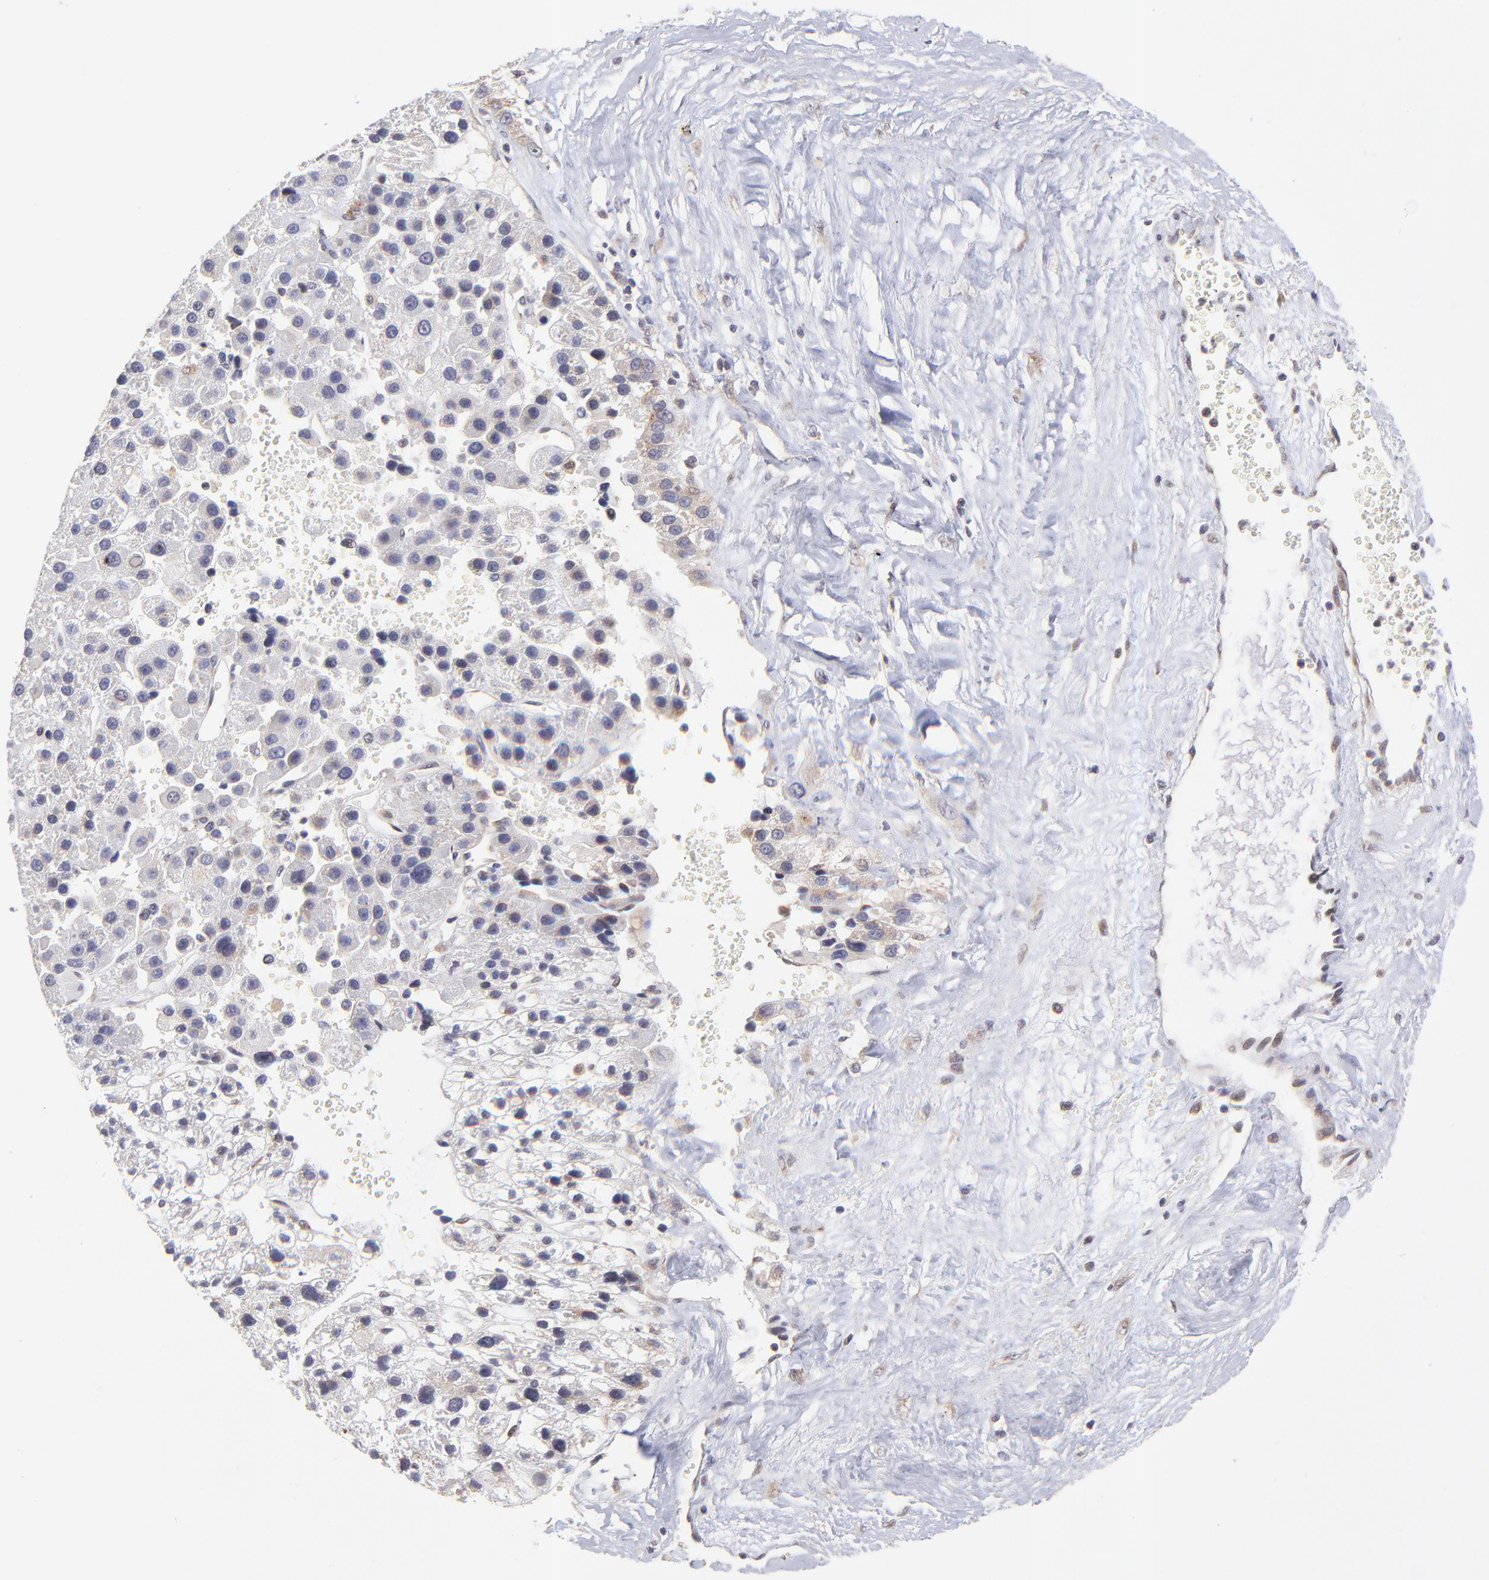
{"staining": {"intensity": "weak", "quantity": "<25%", "location": "cytoplasmic/membranous"}, "tissue": "liver cancer", "cell_type": "Tumor cells", "image_type": "cancer", "snomed": [{"axis": "morphology", "description": "Carcinoma, Hepatocellular, NOS"}, {"axis": "topography", "description": "Liver"}], "caption": "Protein analysis of liver cancer exhibits no significant positivity in tumor cells.", "gene": "TNRC6B", "patient": {"sex": "female", "age": 85}}